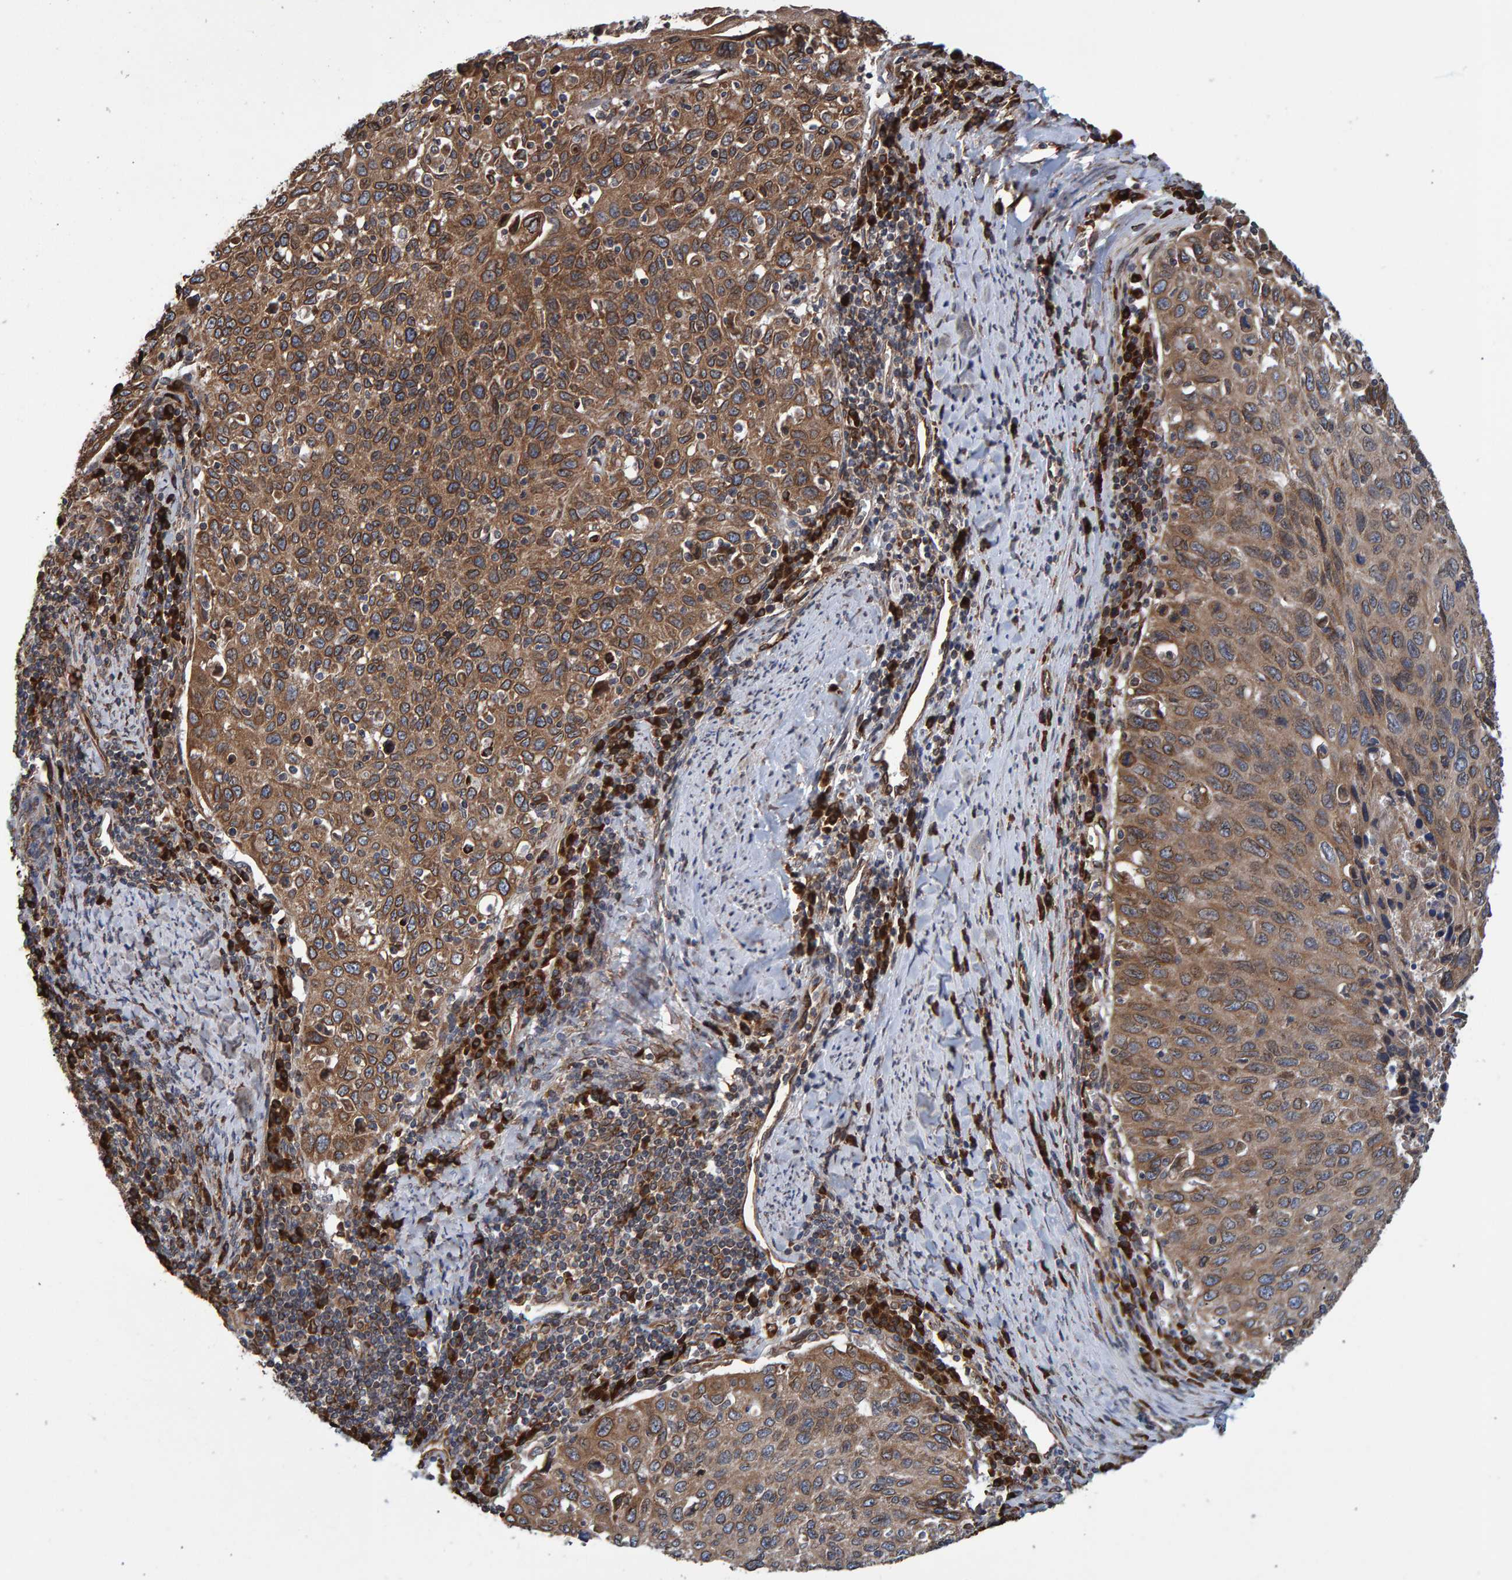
{"staining": {"intensity": "moderate", "quantity": ">75%", "location": "cytoplasmic/membranous"}, "tissue": "cervical cancer", "cell_type": "Tumor cells", "image_type": "cancer", "snomed": [{"axis": "morphology", "description": "Squamous cell carcinoma, NOS"}, {"axis": "topography", "description": "Cervix"}], "caption": "Protein staining exhibits moderate cytoplasmic/membranous expression in approximately >75% of tumor cells in cervical cancer.", "gene": "FAM117A", "patient": {"sex": "female", "age": 53}}